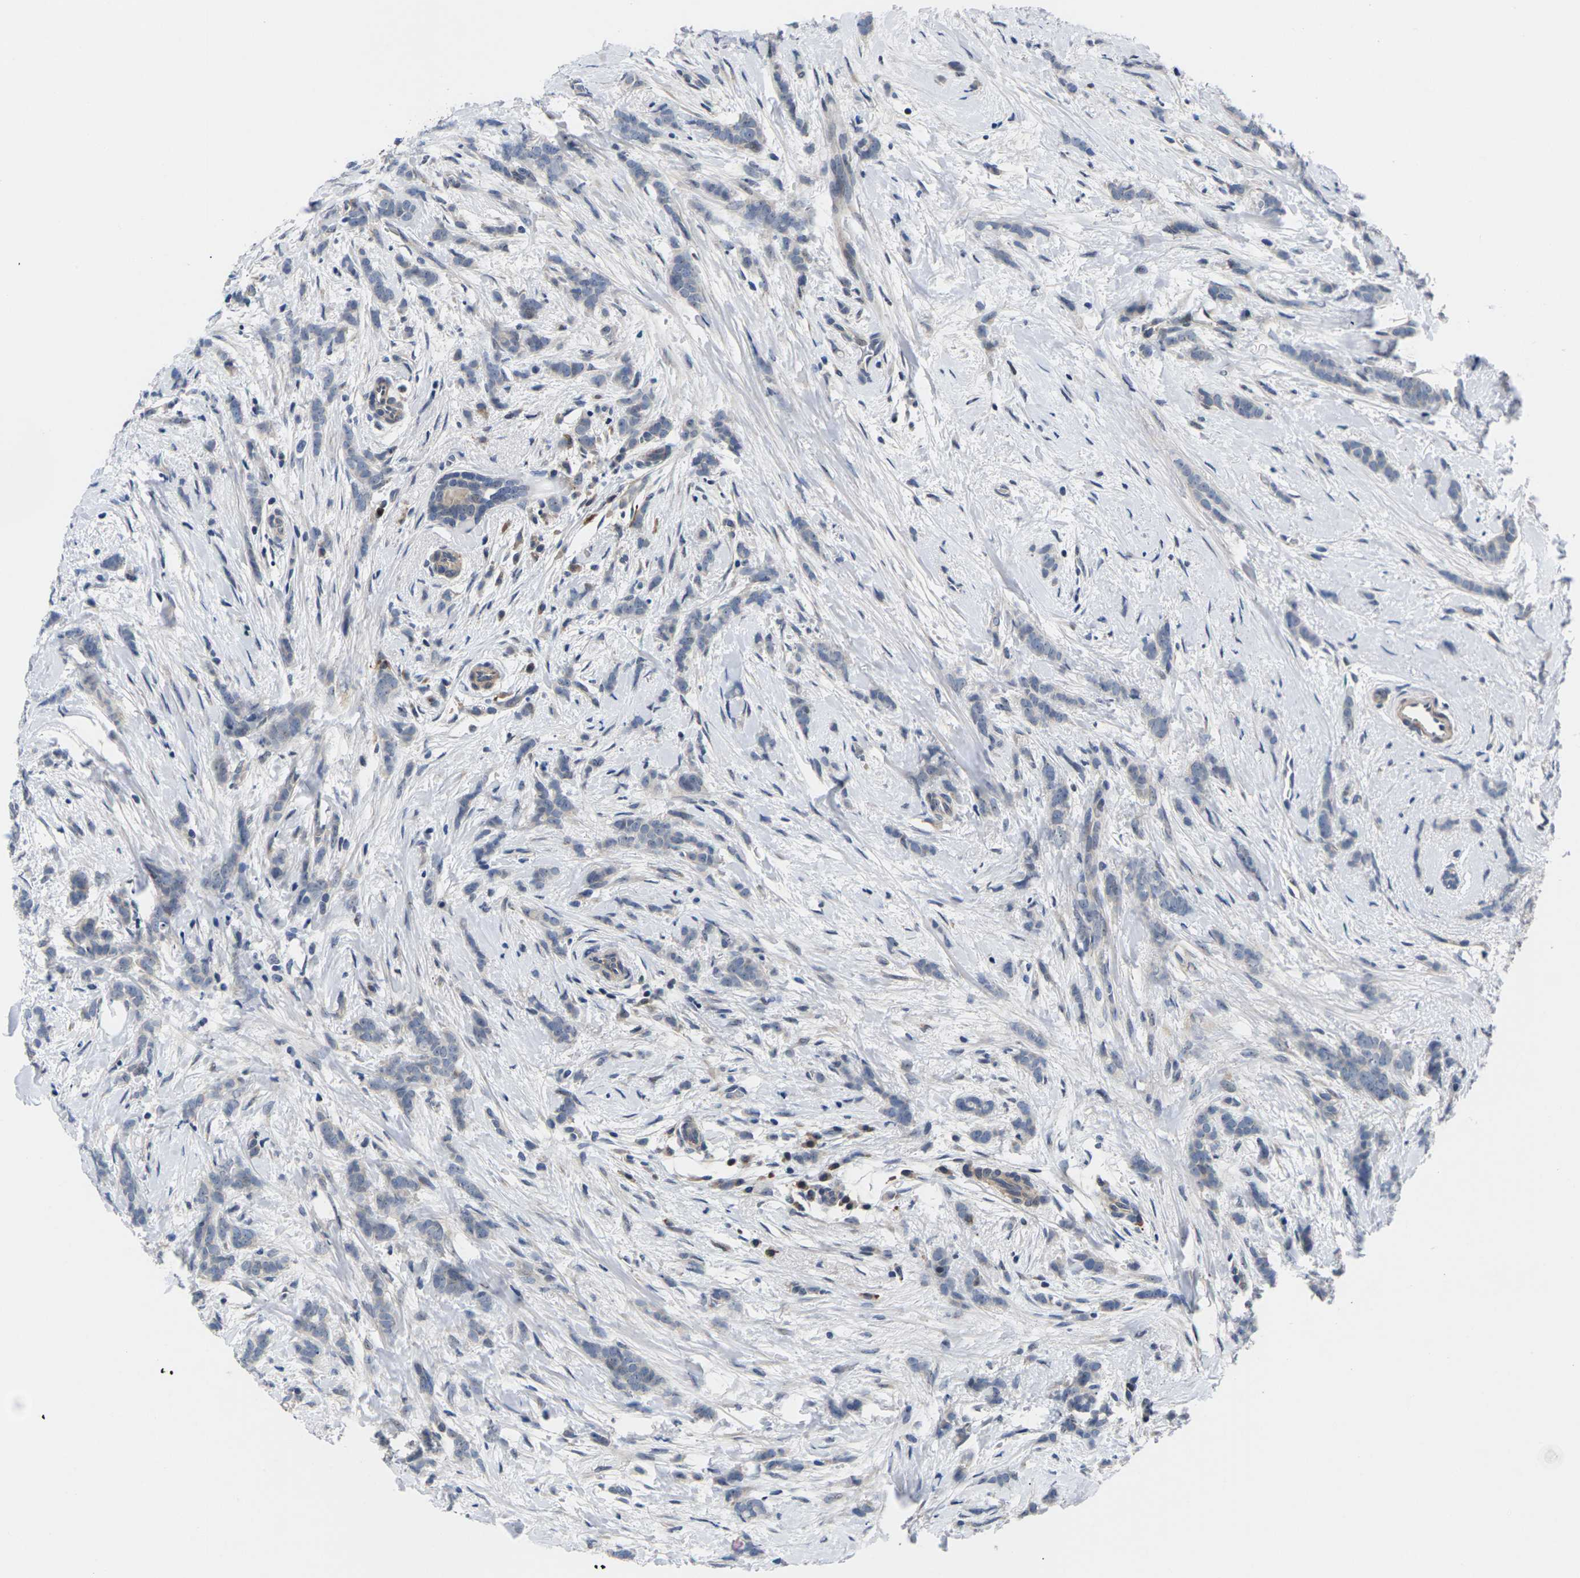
{"staining": {"intensity": "negative", "quantity": "none", "location": "none"}, "tissue": "breast cancer", "cell_type": "Tumor cells", "image_type": "cancer", "snomed": [{"axis": "morphology", "description": "Lobular carcinoma, in situ"}, {"axis": "morphology", "description": "Lobular carcinoma"}, {"axis": "topography", "description": "Breast"}], "caption": "Tumor cells show no significant expression in breast lobular carcinoma.", "gene": "ST6GAL2", "patient": {"sex": "female", "age": 41}}